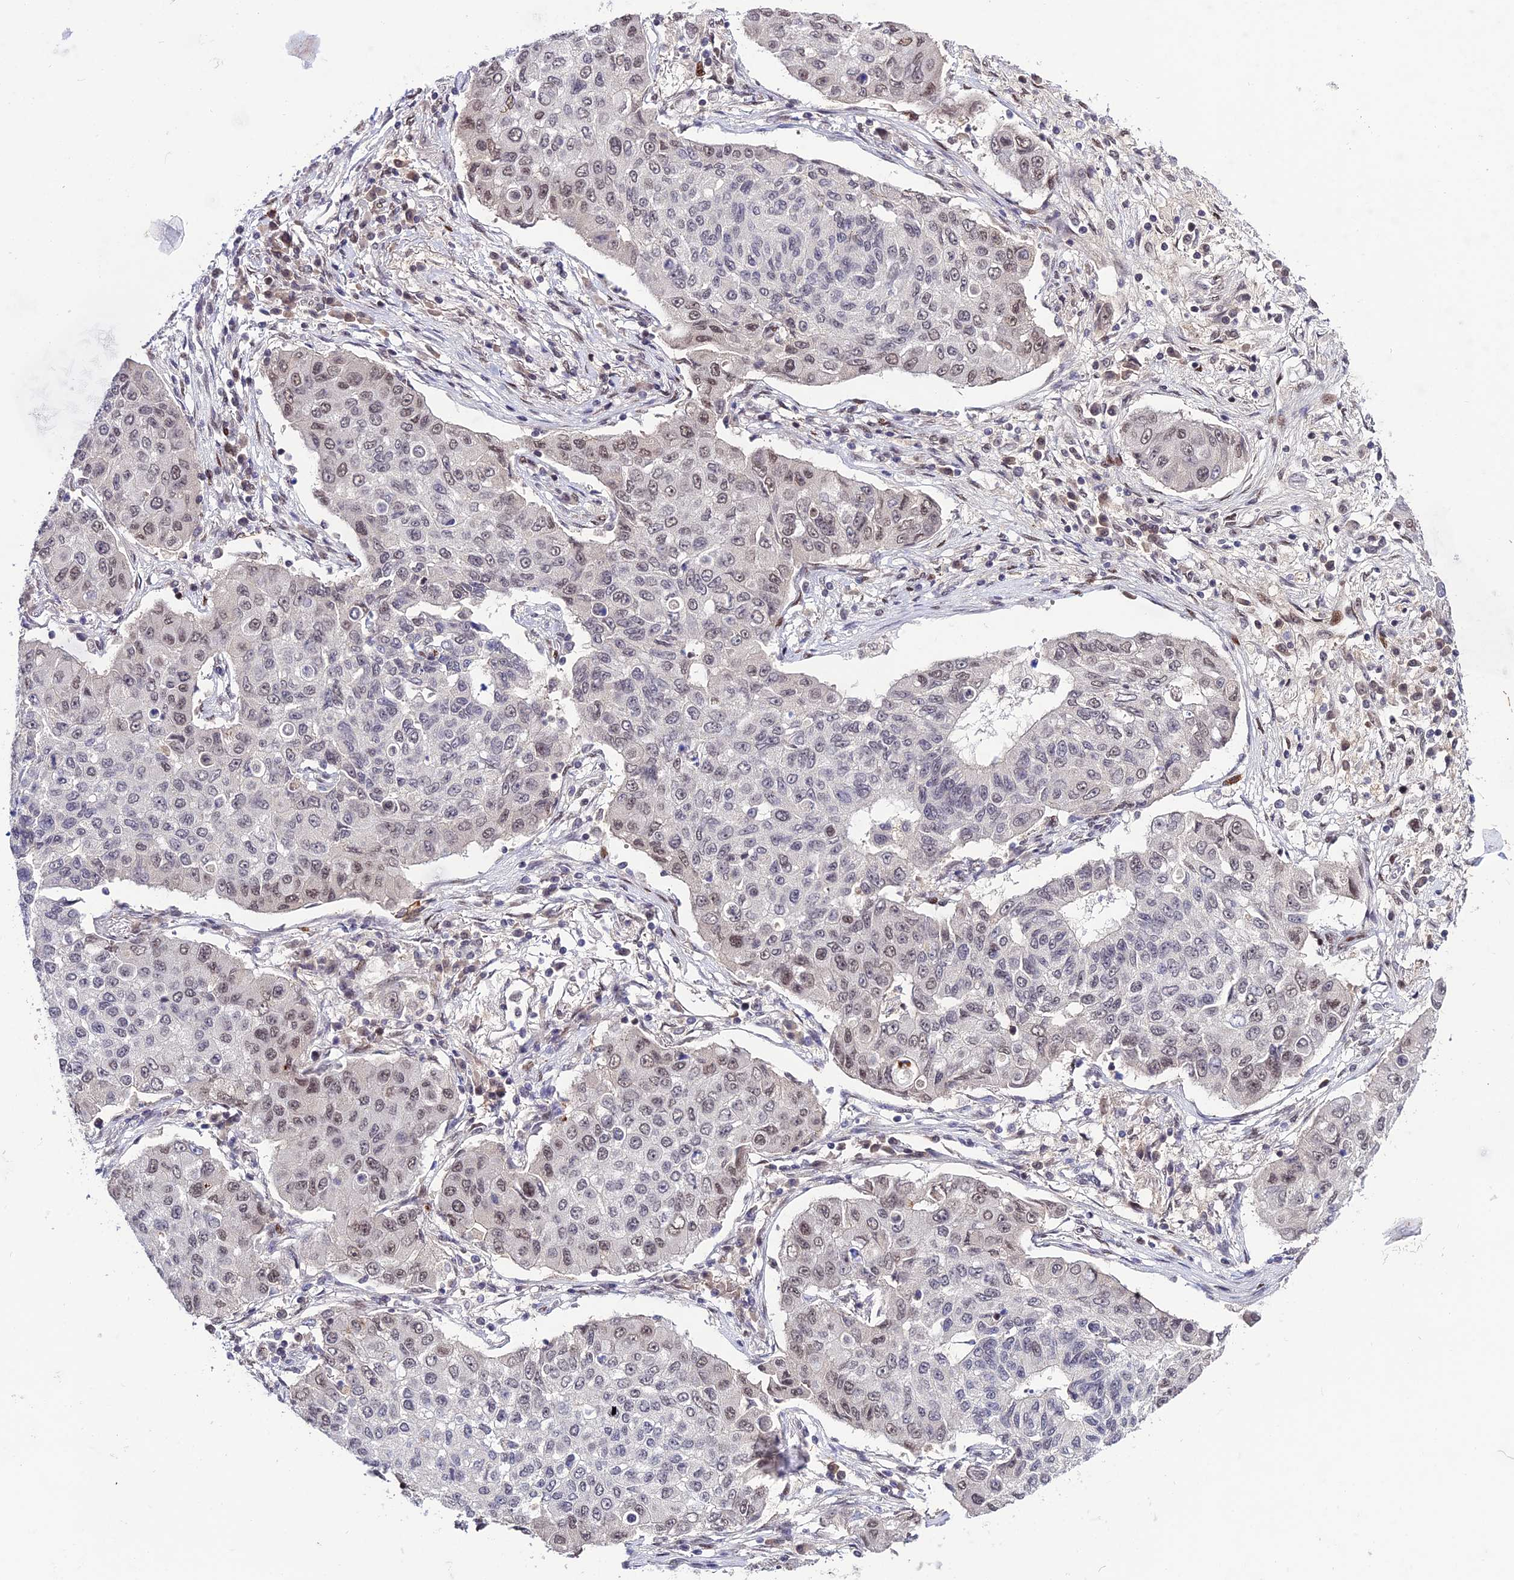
{"staining": {"intensity": "weak", "quantity": "<25%", "location": "nuclear"}, "tissue": "lung cancer", "cell_type": "Tumor cells", "image_type": "cancer", "snomed": [{"axis": "morphology", "description": "Squamous cell carcinoma, NOS"}, {"axis": "topography", "description": "Lung"}], "caption": "Tumor cells are negative for brown protein staining in lung squamous cell carcinoma. Brightfield microscopy of immunohistochemistry stained with DAB (brown) and hematoxylin (blue), captured at high magnification.", "gene": "SYT15", "patient": {"sex": "male", "age": 74}}